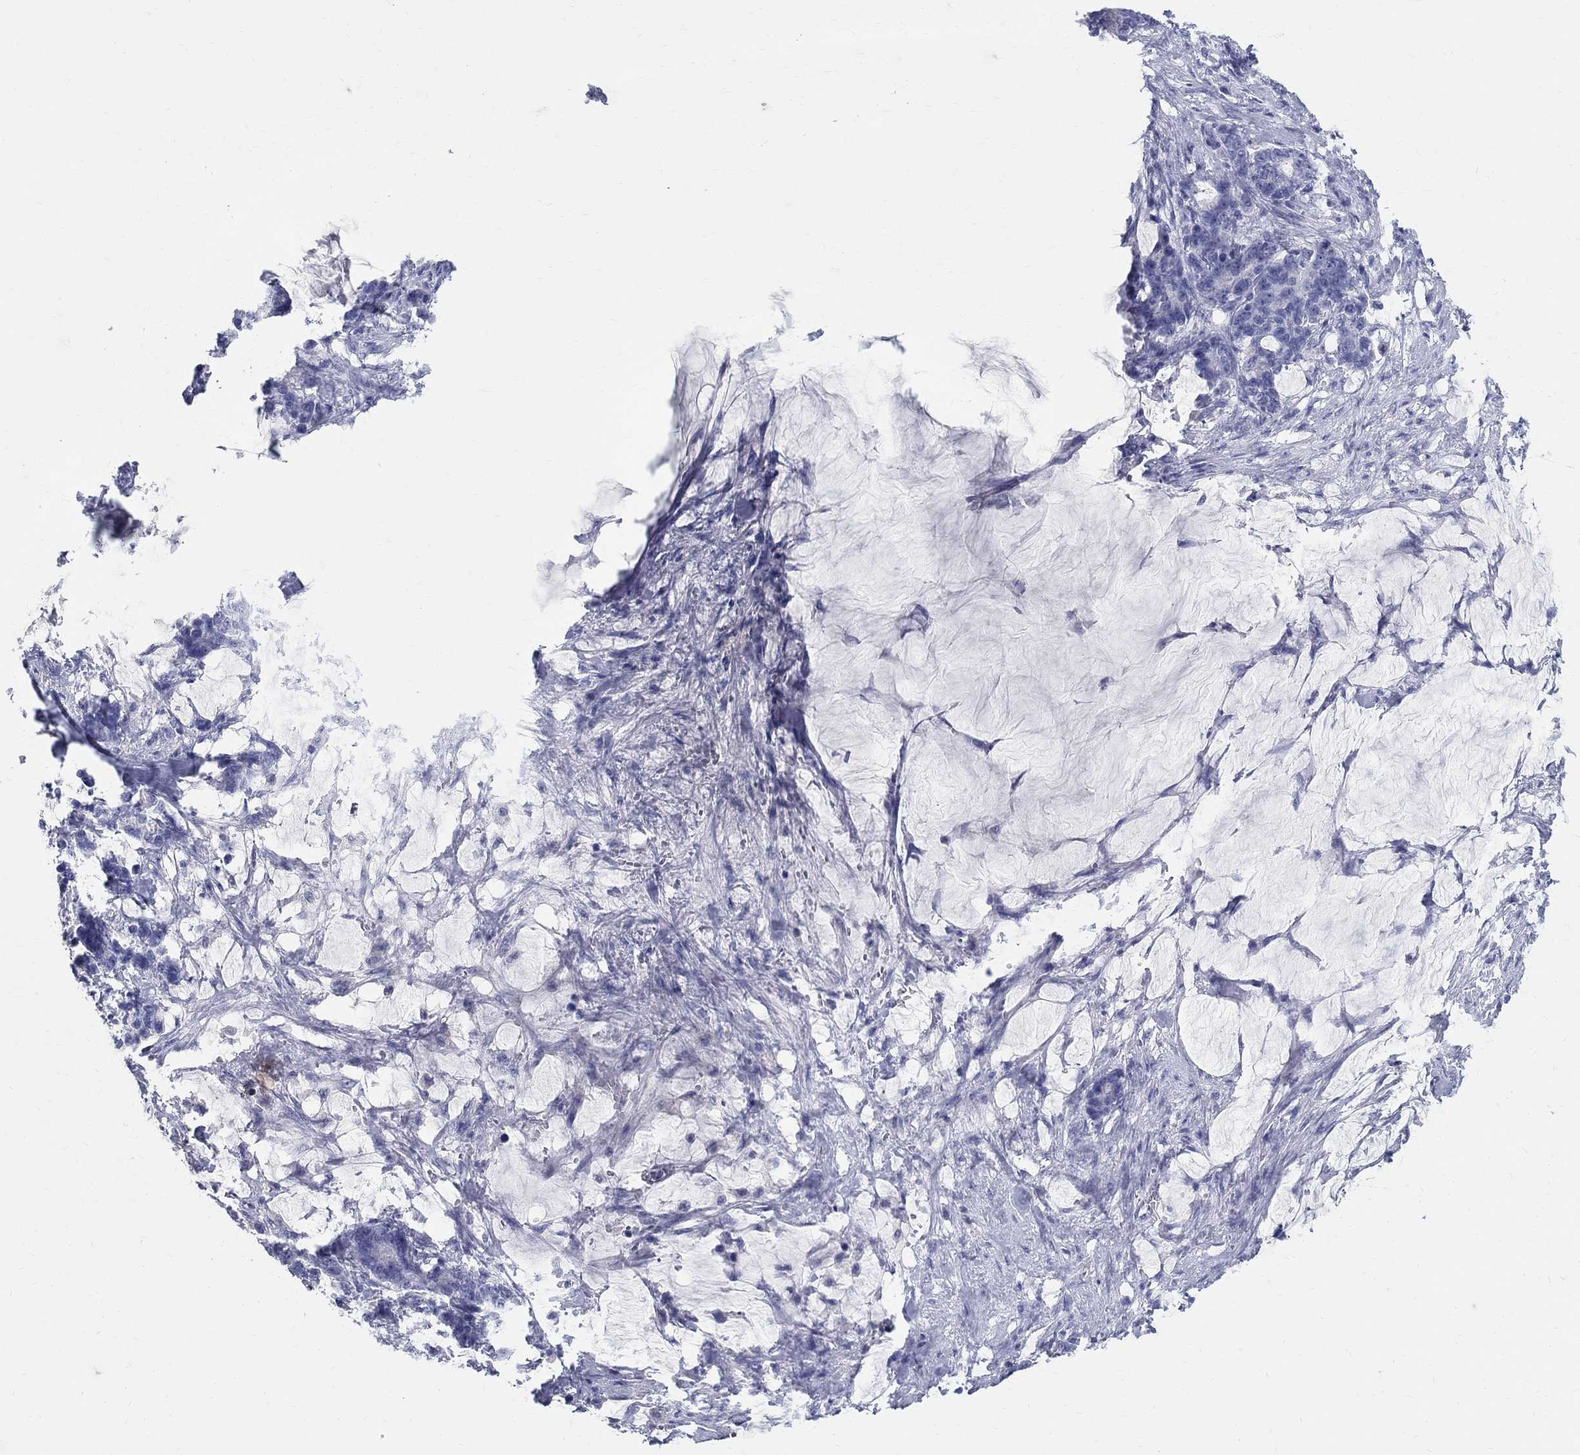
{"staining": {"intensity": "negative", "quantity": "none", "location": "none"}, "tissue": "stomach cancer", "cell_type": "Tumor cells", "image_type": "cancer", "snomed": [{"axis": "morphology", "description": "Normal tissue, NOS"}, {"axis": "morphology", "description": "Adenocarcinoma, NOS"}, {"axis": "topography", "description": "Stomach"}], "caption": "A photomicrograph of human stomach adenocarcinoma is negative for staining in tumor cells. The staining is performed using DAB (3,3'-diaminobenzidine) brown chromogen with nuclei counter-stained in using hematoxylin.", "gene": "SOX2", "patient": {"sex": "female", "age": 64}}